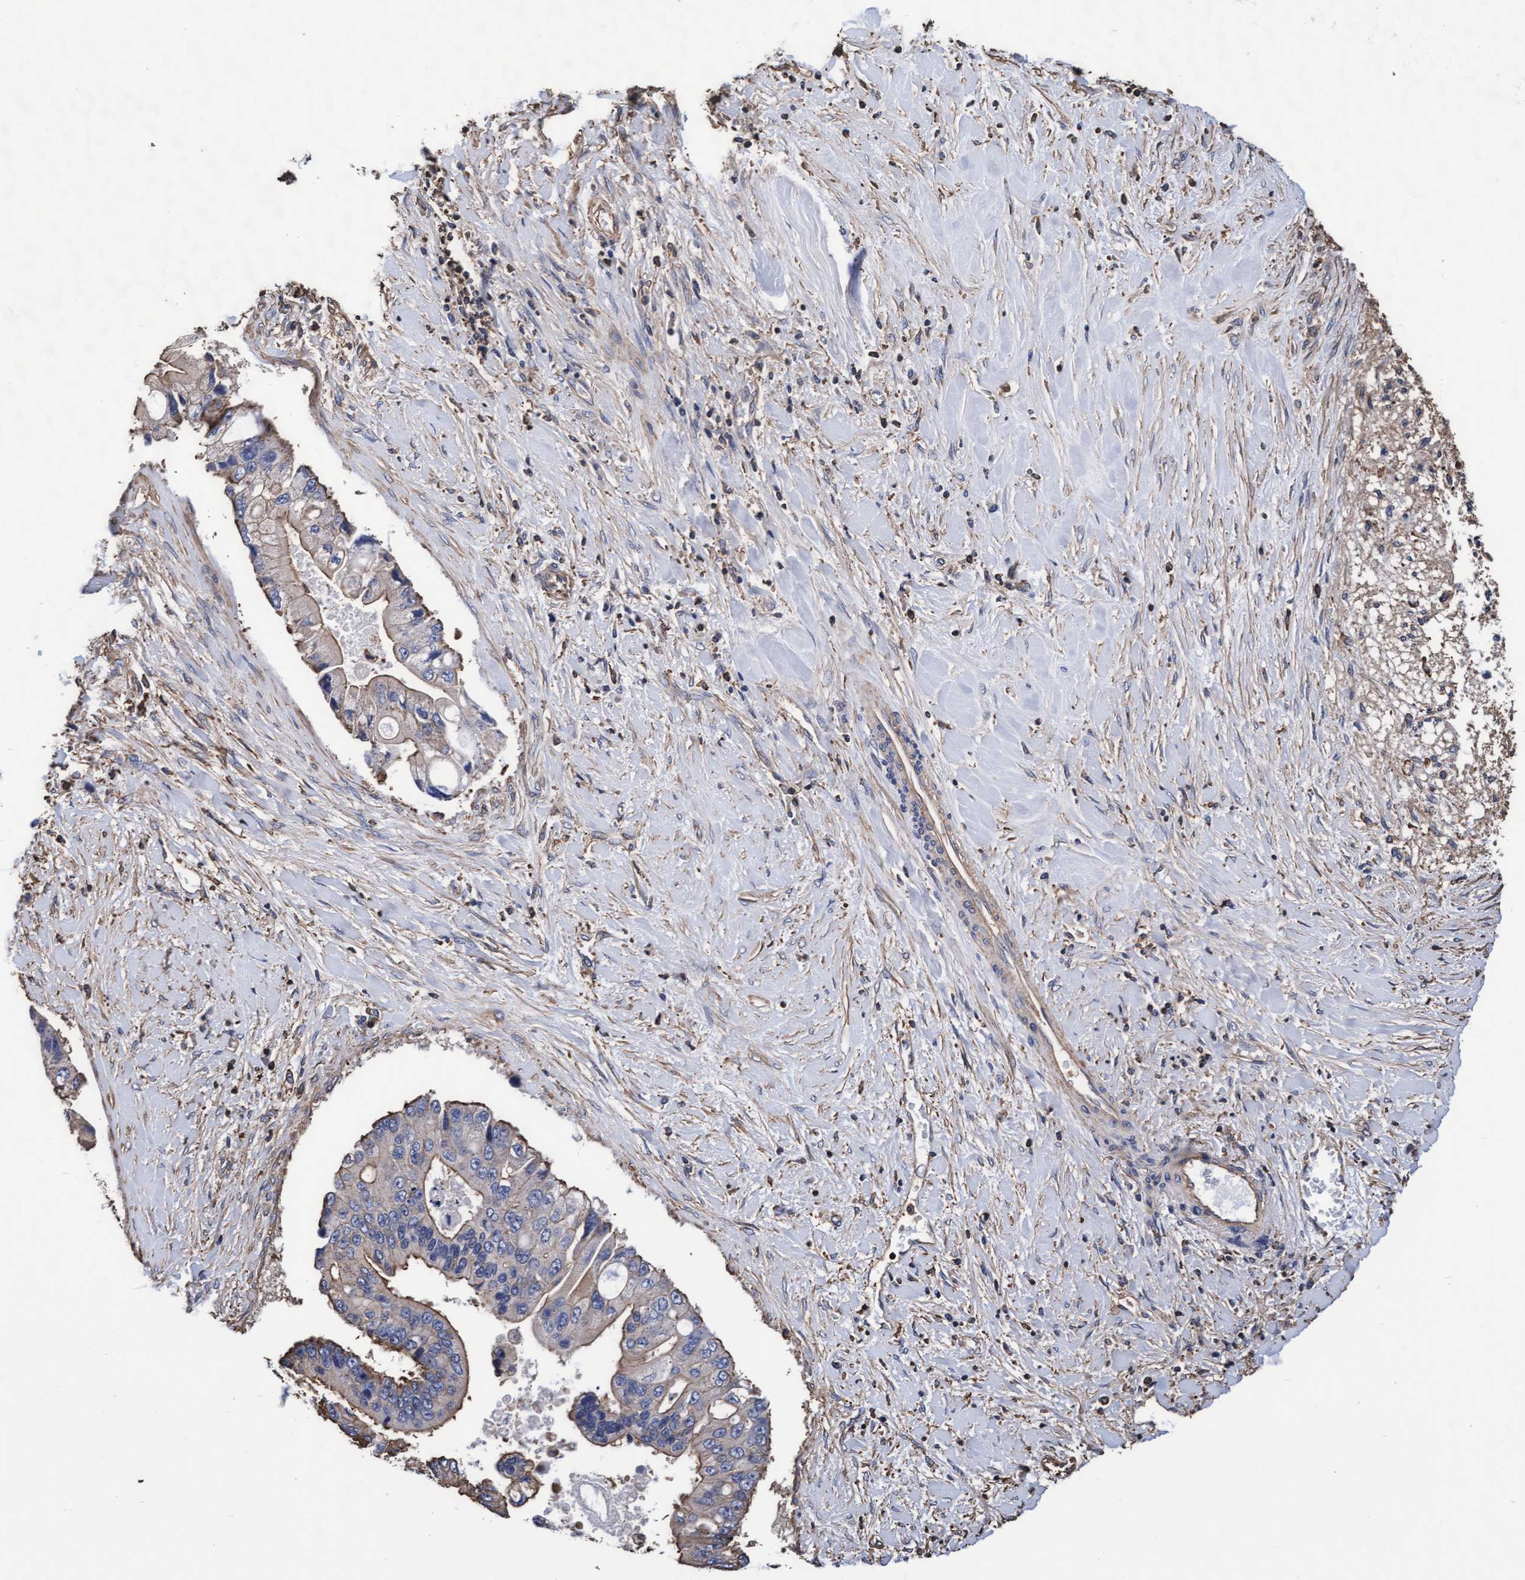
{"staining": {"intensity": "weak", "quantity": "25%-75%", "location": "cytoplasmic/membranous"}, "tissue": "liver cancer", "cell_type": "Tumor cells", "image_type": "cancer", "snomed": [{"axis": "morphology", "description": "Cholangiocarcinoma"}, {"axis": "topography", "description": "Liver"}], "caption": "Liver cholangiocarcinoma tissue exhibits weak cytoplasmic/membranous expression in about 25%-75% of tumor cells, visualized by immunohistochemistry. The staining was performed using DAB (3,3'-diaminobenzidine), with brown indicating positive protein expression. Nuclei are stained blue with hematoxylin.", "gene": "GRHPR", "patient": {"sex": "male", "age": 50}}